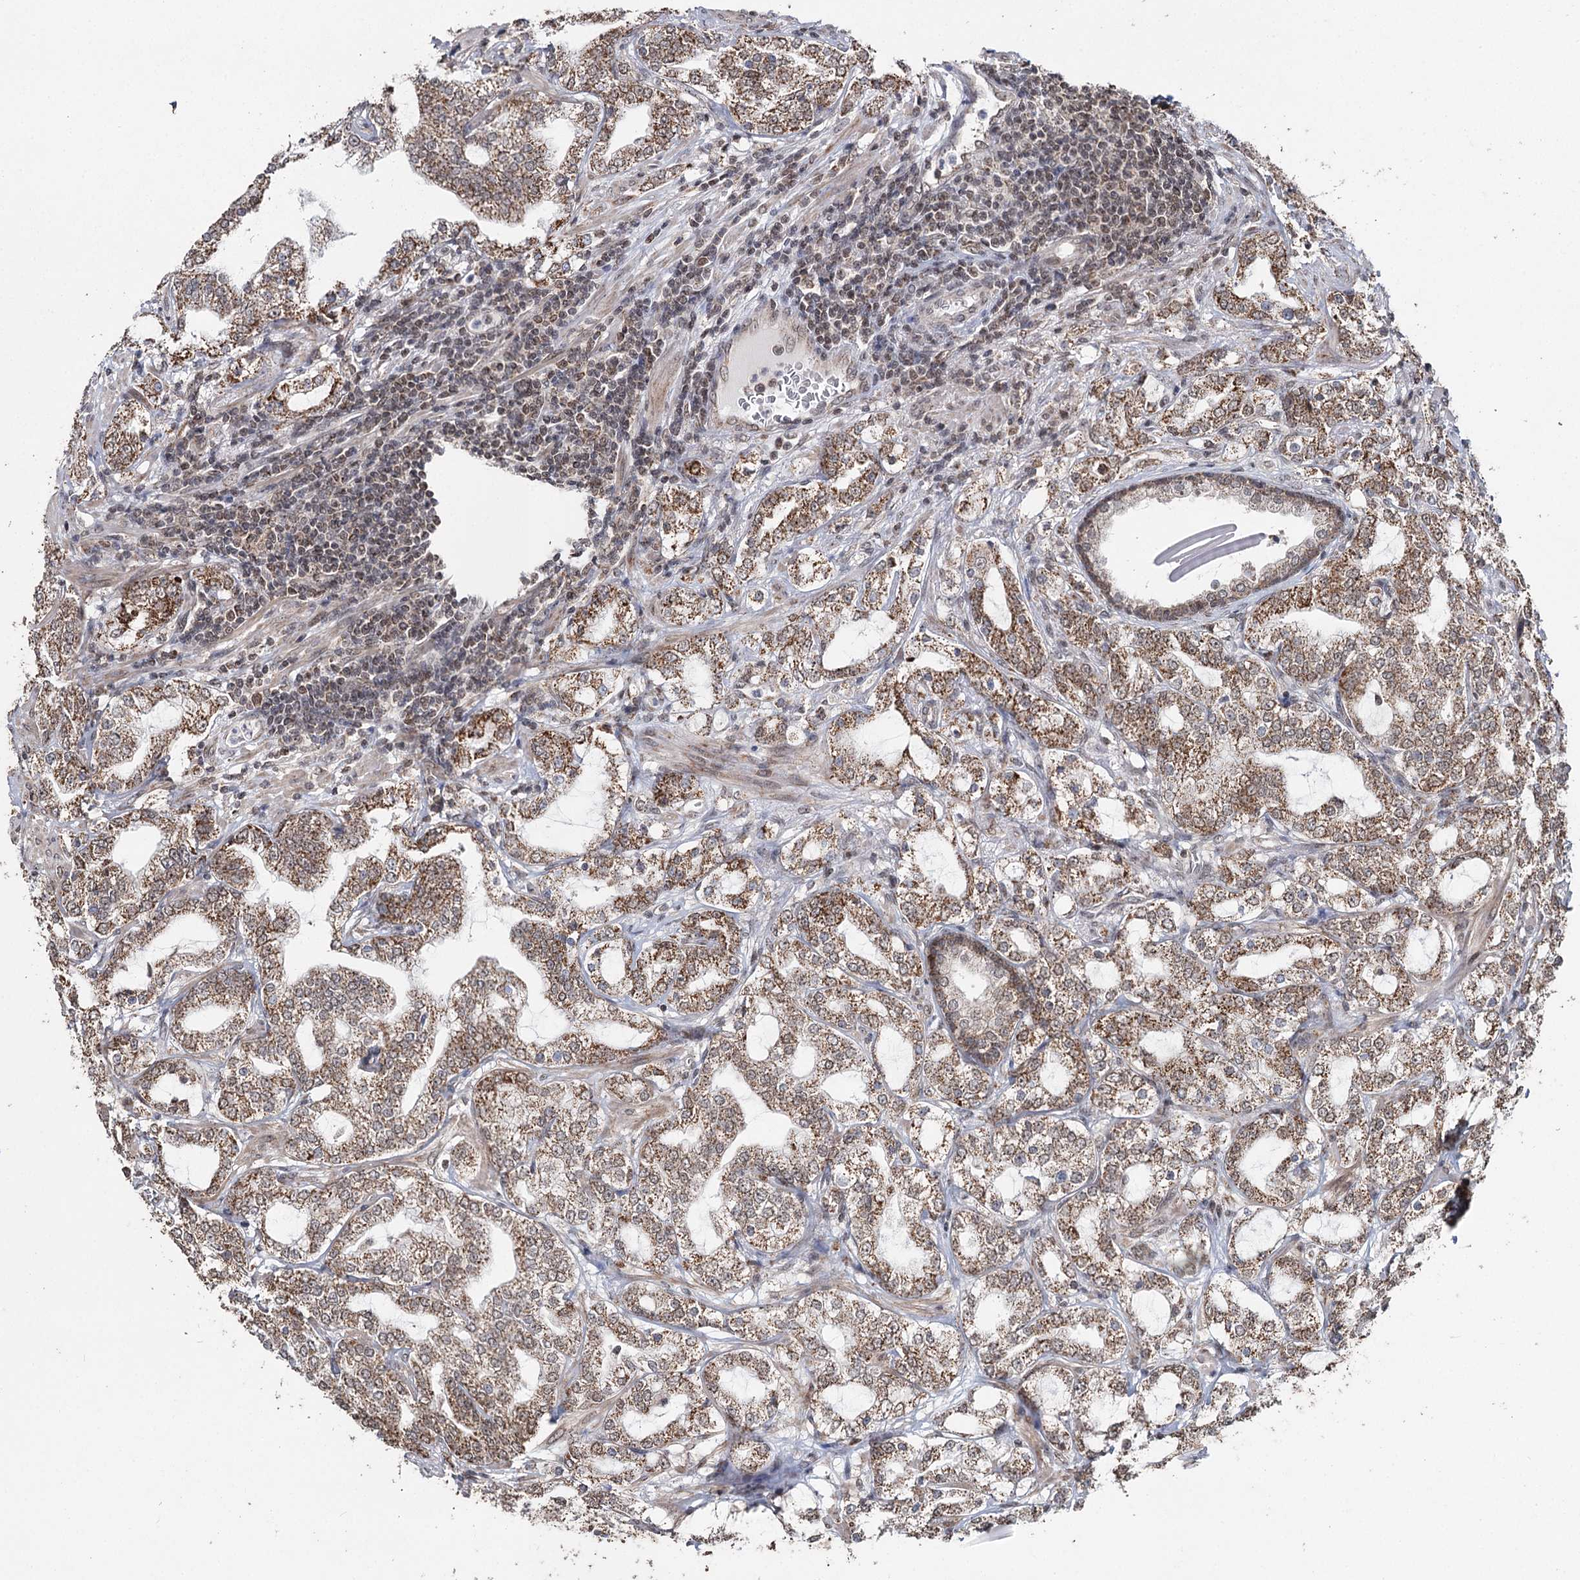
{"staining": {"intensity": "moderate", "quantity": ">75%", "location": "cytoplasmic/membranous,nuclear"}, "tissue": "prostate cancer", "cell_type": "Tumor cells", "image_type": "cancer", "snomed": [{"axis": "morphology", "description": "Adenocarcinoma, High grade"}, {"axis": "topography", "description": "Prostate"}], "caption": "A histopathology image showing moderate cytoplasmic/membranous and nuclear staining in approximately >75% of tumor cells in prostate cancer (high-grade adenocarcinoma), as visualized by brown immunohistochemical staining.", "gene": "PDHX", "patient": {"sex": "male", "age": 64}}